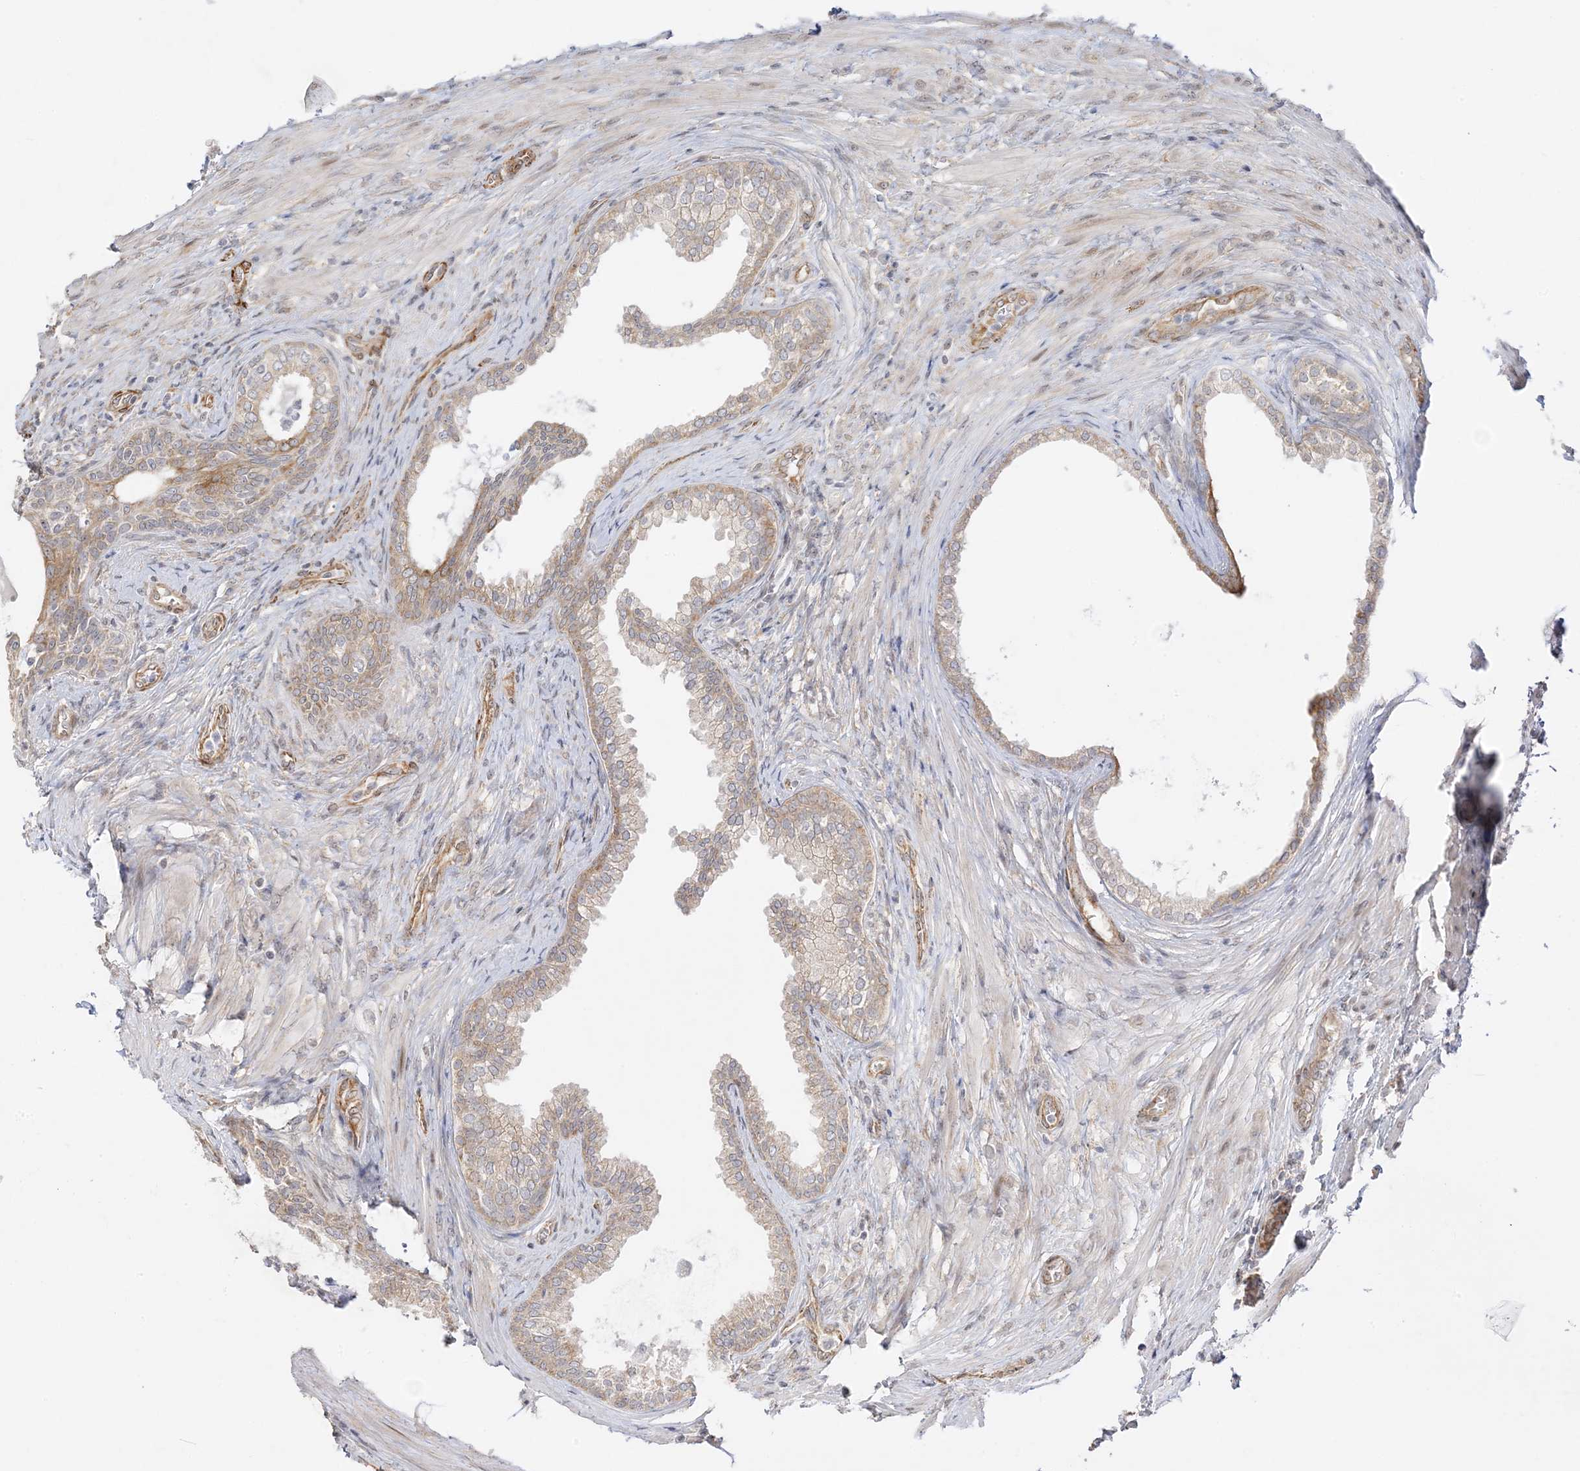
{"staining": {"intensity": "moderate", "quantity": ">75%", "location": "cytoplasmic/membranous"}, "tissue": "prostate", "cell_type": "Glandular cells", "image_type": "normal", "snomed": [{"axis": "morphology", "description": "Normal tissue, NOS"}, {"axis": "topography", "description": "Prostate"}], "caption": "Glandular cells display moderate cytoplasmic/membranous expression in about >75% of cells in normal prostate. (Brightfield microscopy of DAB IHC at high magnification).", "gene": "C2CD2", "patient": {"sex": "male", "age": 76}}